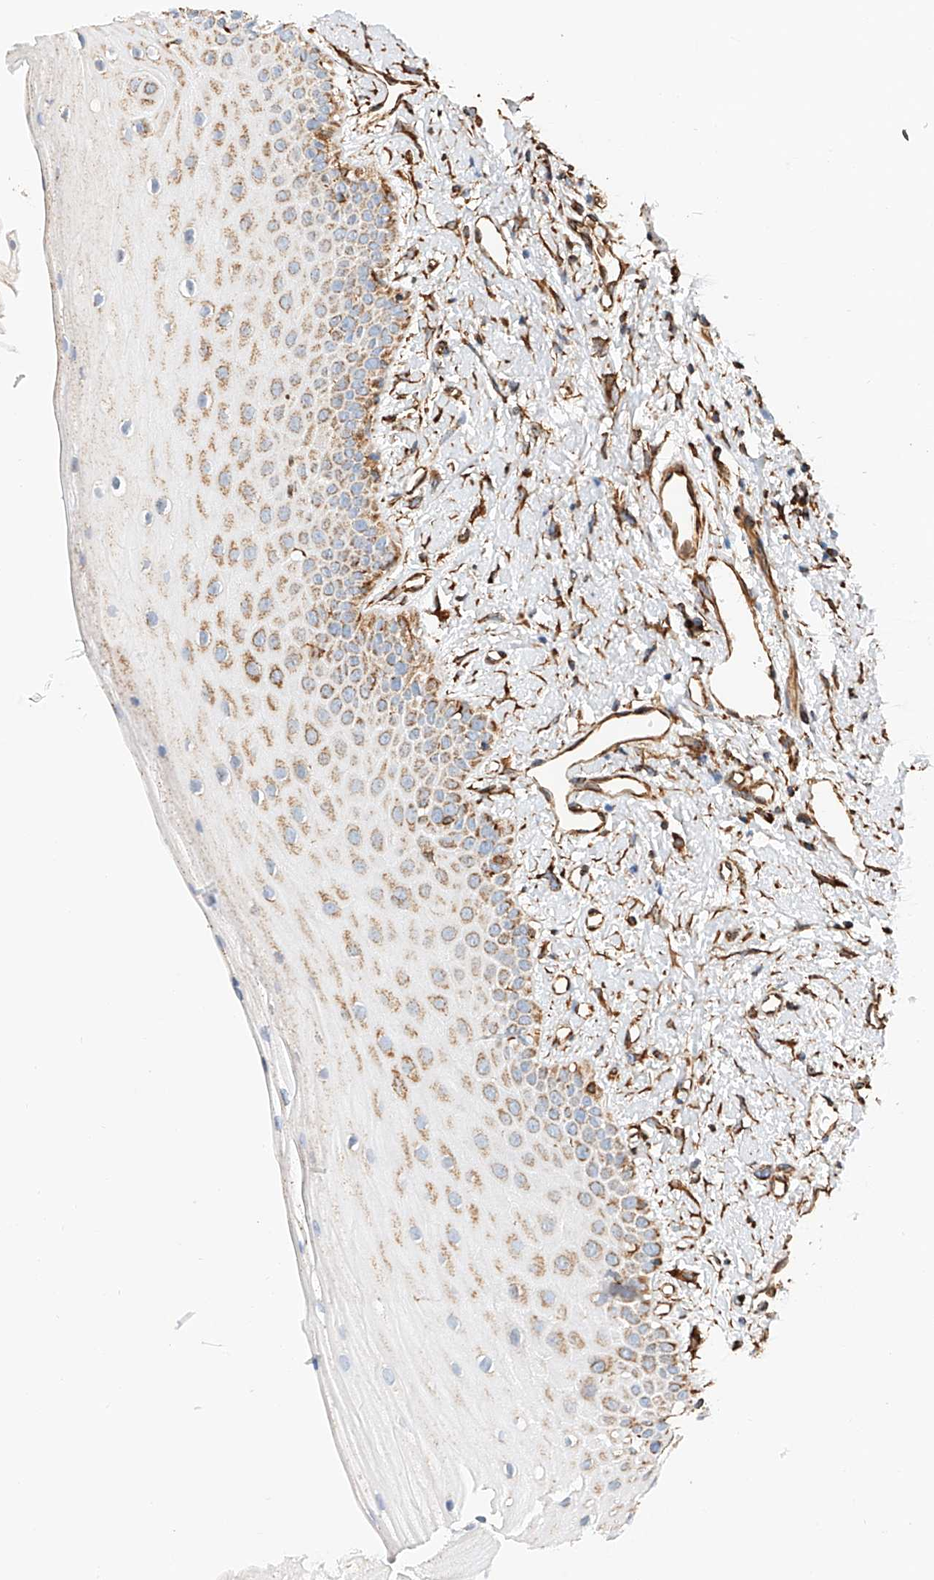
{"staining": {"intensity": "moderate", "quantity": ">75%", "location": "cytoplasmic/membranous"}, "tissue": "oral mucosa", "cell_type": "Squamous epithelial cells", "image_type": "normal", "snomed": [{"axis": "morphology", "description": "Normal tissue, NOS"}, {"axis": "topography", "description": "Oral tissue"}], "caption": "Protein expression analysis of normal human oral mucosa reveals moderate cytoplasmic/membranous staining in approximately >75% of squamous epithelial cells. The protein is stained brown, and the nuclei are stained in blue (DAB (3,3'-diaminobenzidine) IHC with brightfield microscopy, high magnification).", "gene": "NDUFV3", "patient": {"sex": "female", "age": 63}}